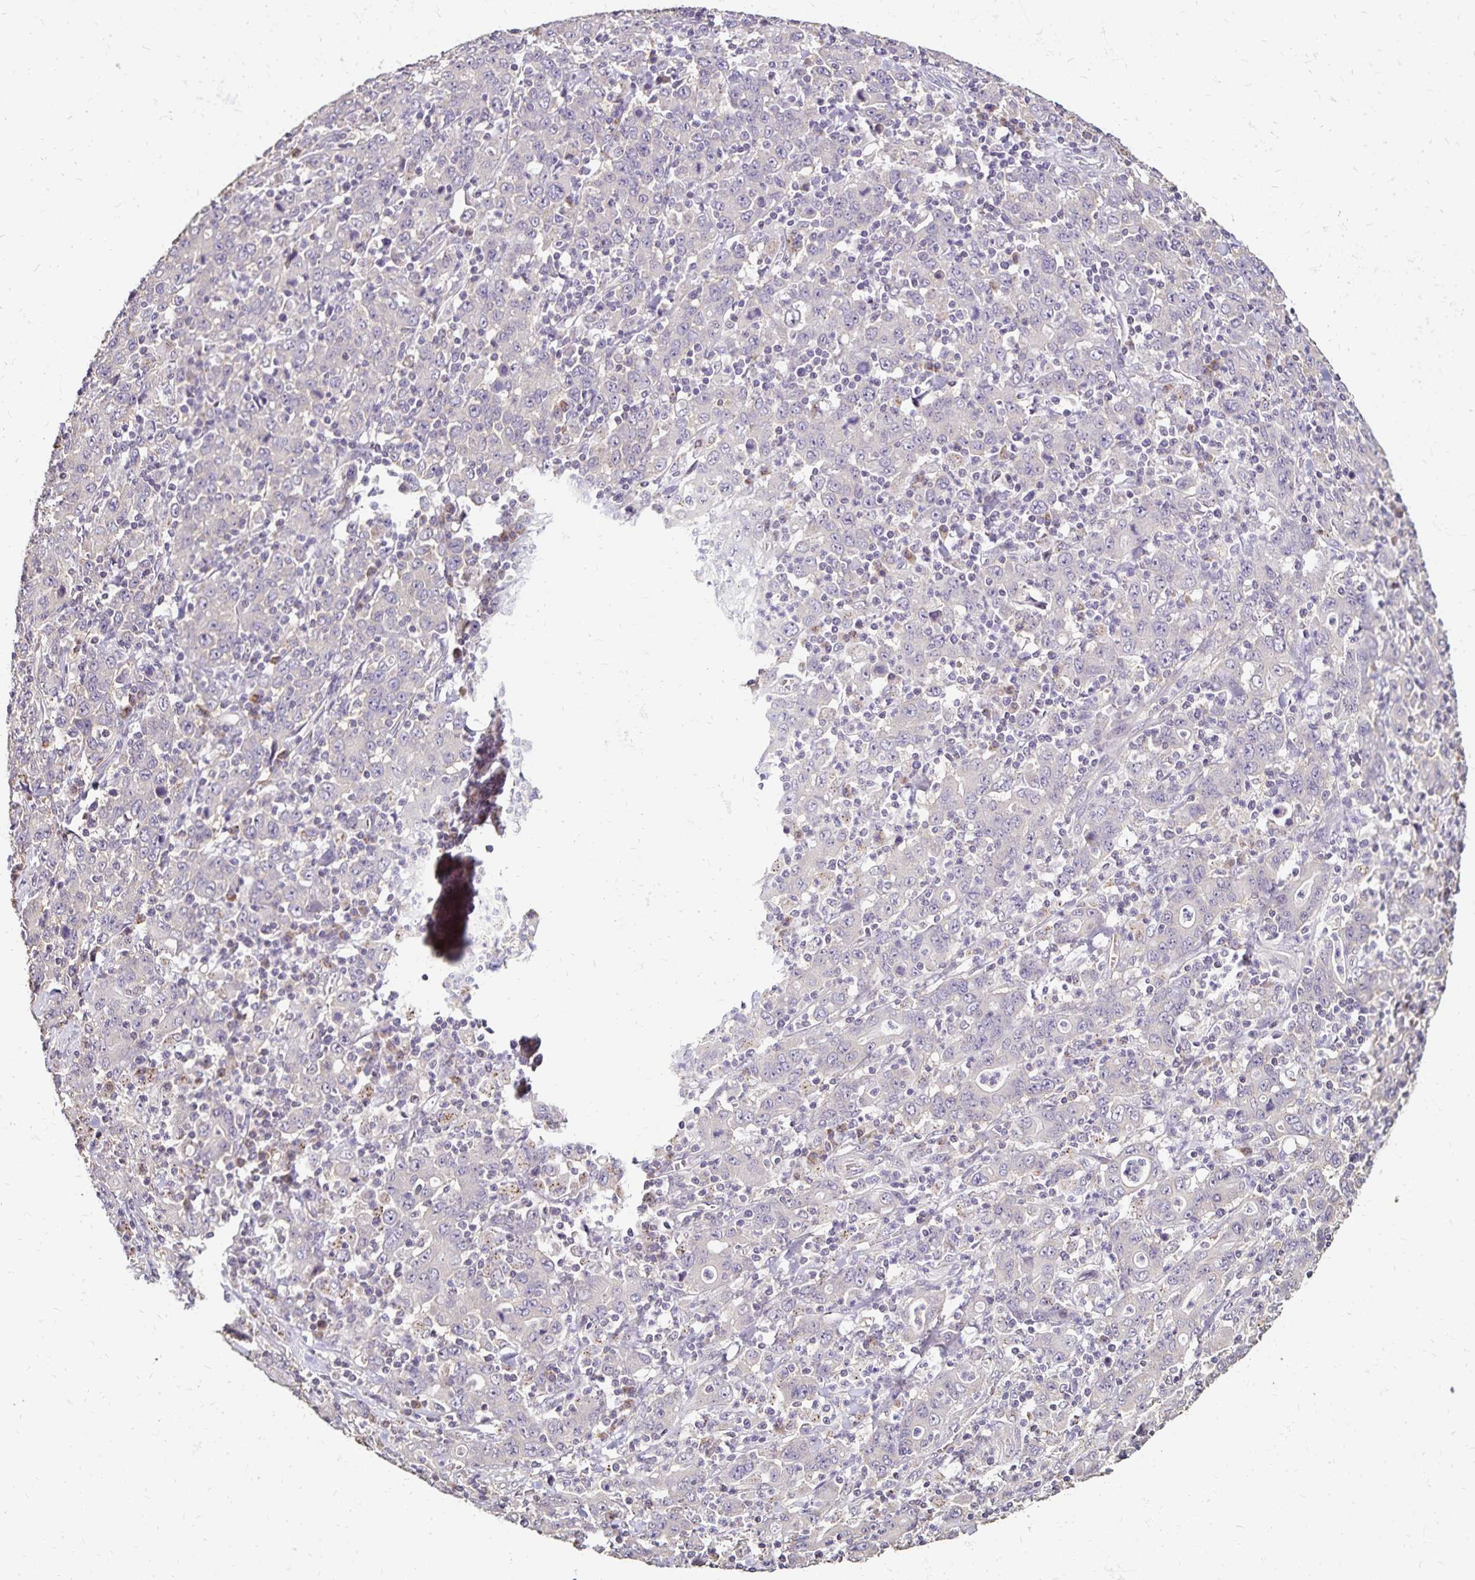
{"staining": {"intensity": "negative", "quantity": "none", "location": "none"}, "tissue": "stomach cancer", "cell_type": "Tumor cells", "image_type": "cancer", "snomed": [{"axis": "morphology", "description": "Adenocarcinoma, NOS"}, {"axis": "topography", "description": "Stomach, upper"}], "caption": "High magnification brightfield microscopy of adenocarcinoma (stomach) stained with DAB (brown) and counterstained with hematoxylin (blue): tumor cells show no significant staining. The staining was performed using DAB (3,3'-diaminobenzidine) to visualize the protein expression in brown, while the nuclei were stained in blue with hematoxylin (Magnification: 20x).", "gene": "EMC10", "patient": {"sex": "male", "age": 69}}